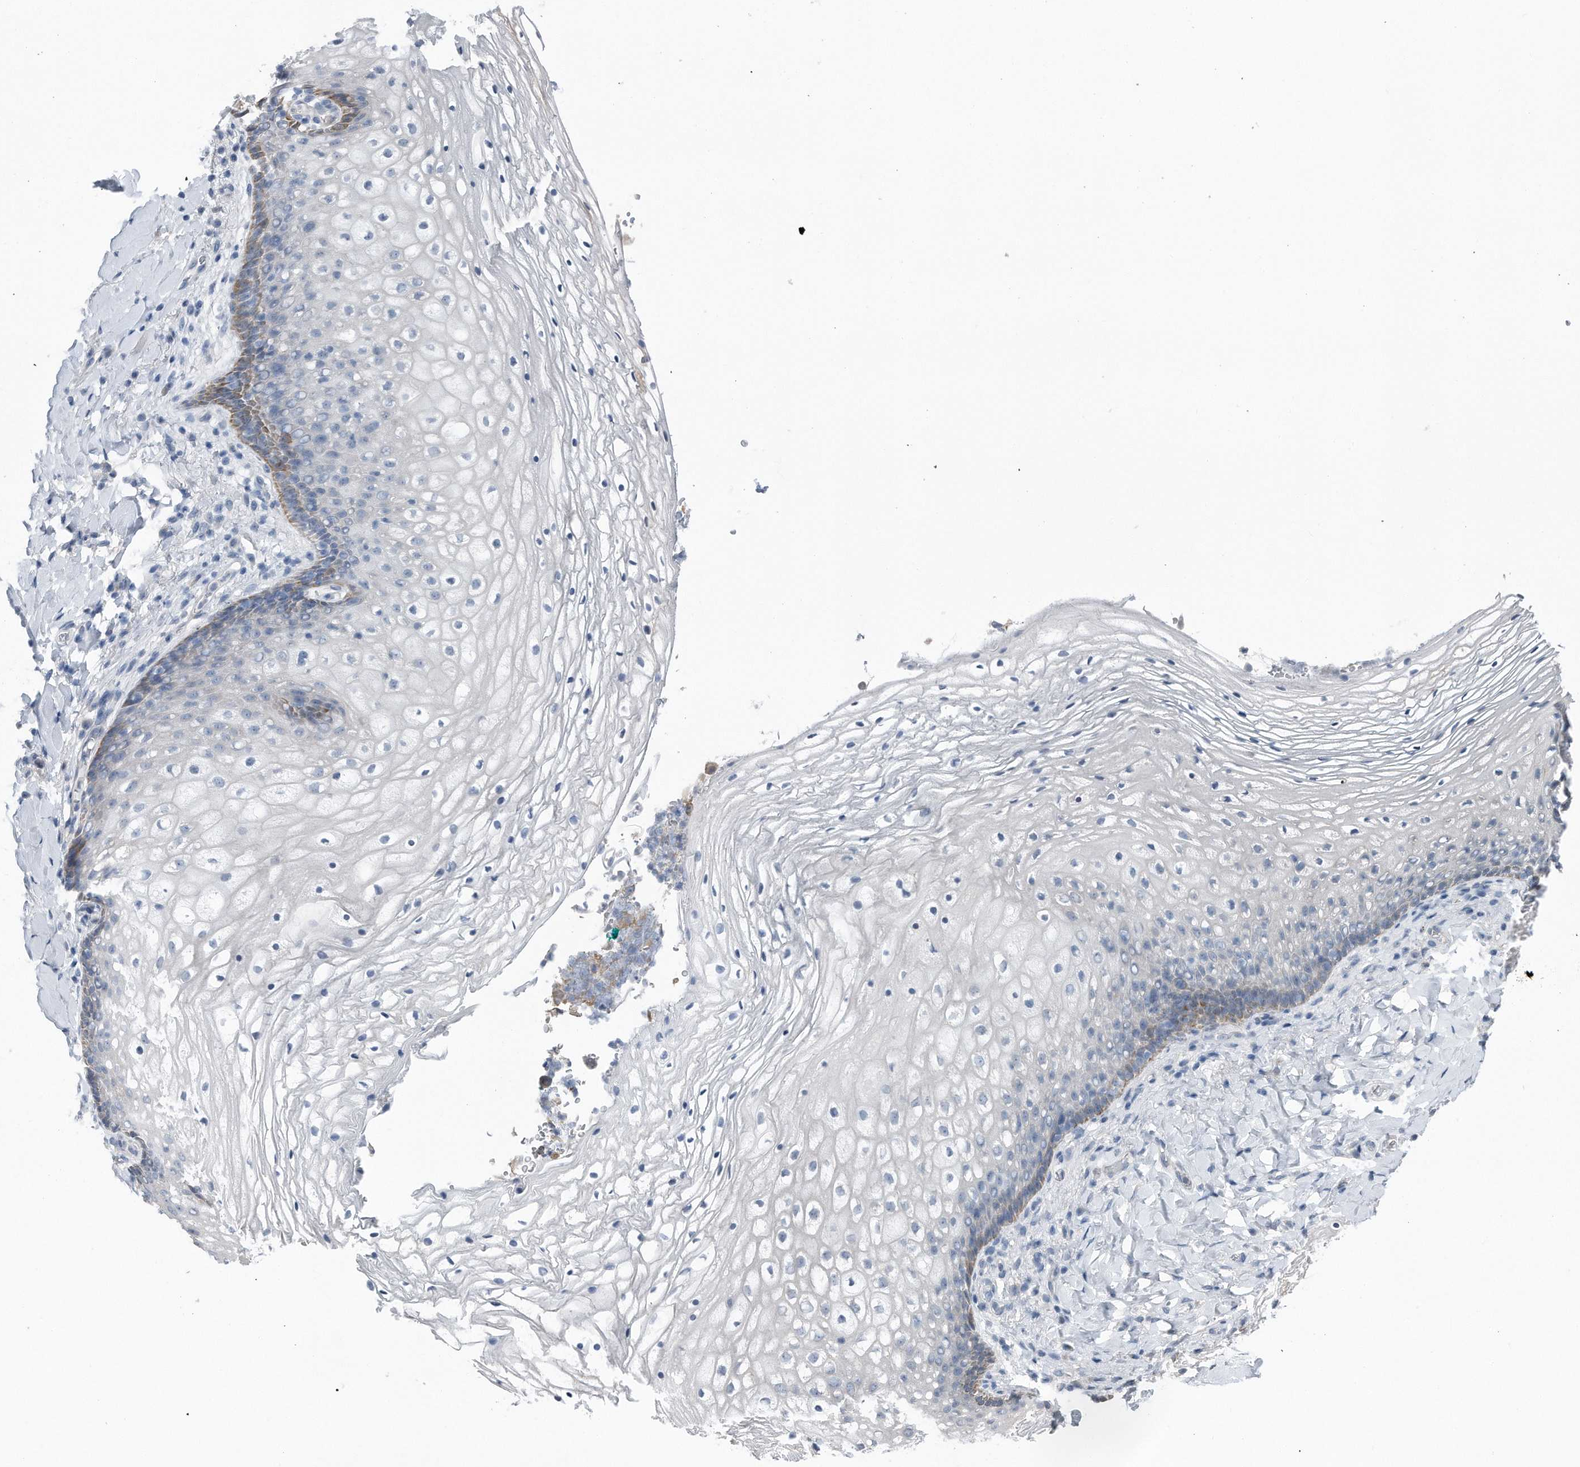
{"staining": {"intensity": "moderate", "quantity": "<25%", "location": "cytoplasmic/membranous"}, "tissue": "vagina", "cell_type": "Squamous epithelial cells", "image_type": "normal", "snomed": [{"axis": "morphology", "description": "Normal tissue, NOS"}, {"axis": "topography", "description": "Vagina"}], "caption": "Immunohistochemical staining of unremarkable vagina shows <25% levels of moderate cytoplasmic/membranous protein staining in approximately <25% of squamous epithelial cells.", "gene": "YRDC", "patient": {"sex": "female", "age": 60}}